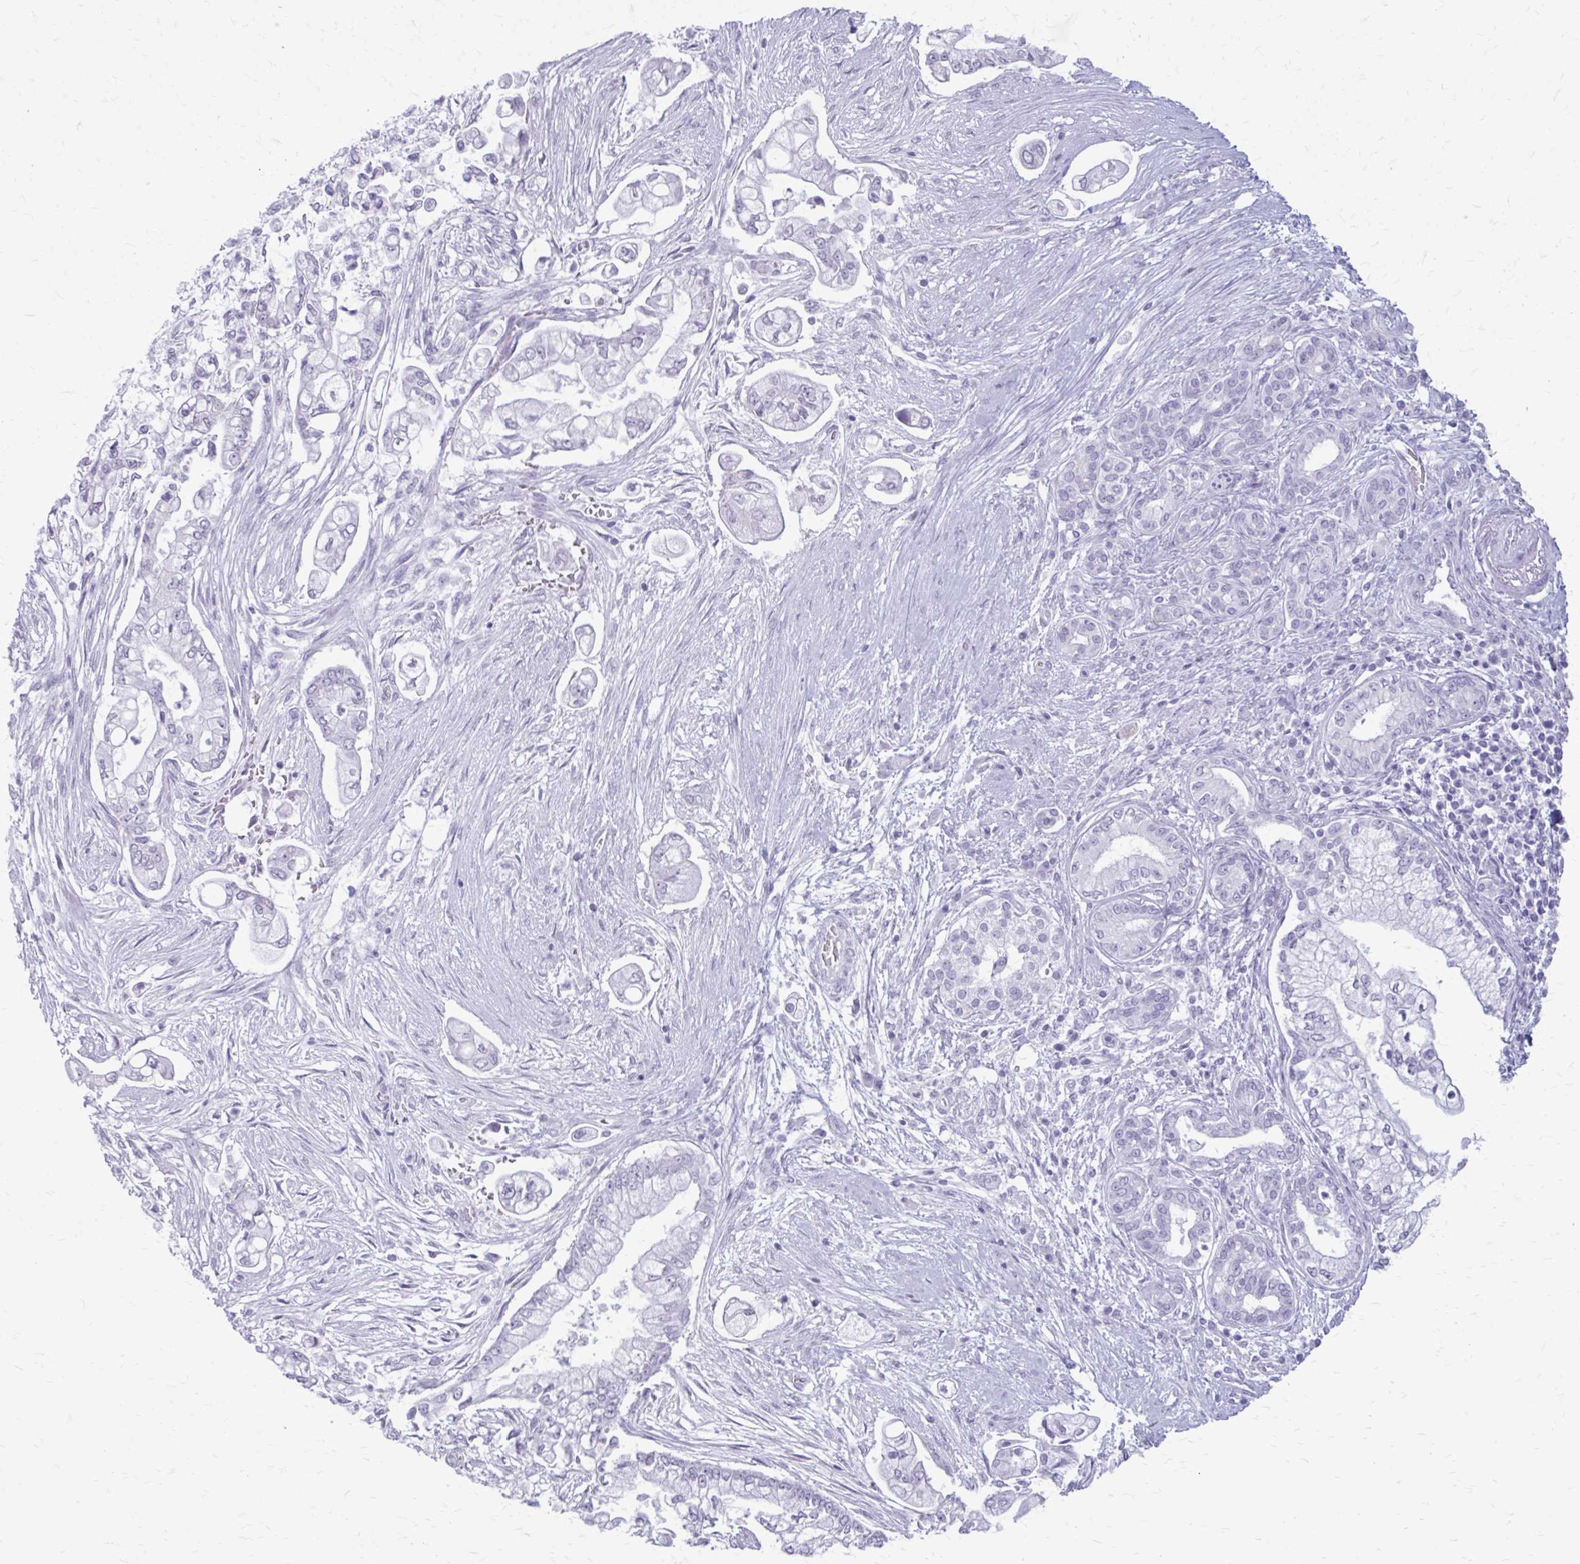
{"staining": {"intensity": "negative", "quantity": "none", "location": "none"}, "tissue": "pancreatic cancer", "cell_type": "Tumor cells", "image_type": "cancer", "snomed": [{"axis": "morphology", "description": "Adenocarcinoma, NOS"}, {"axis": "topography", "description": "Pancreas"}], "caption": "Immunohistochemistry (IHC) photomicrograph of pancreatic cancer stained for a protein (brown), which exhibits no staining in tumor cells.", "gene": "KRT5", "patient": {"sex": "female", "age": 69}}